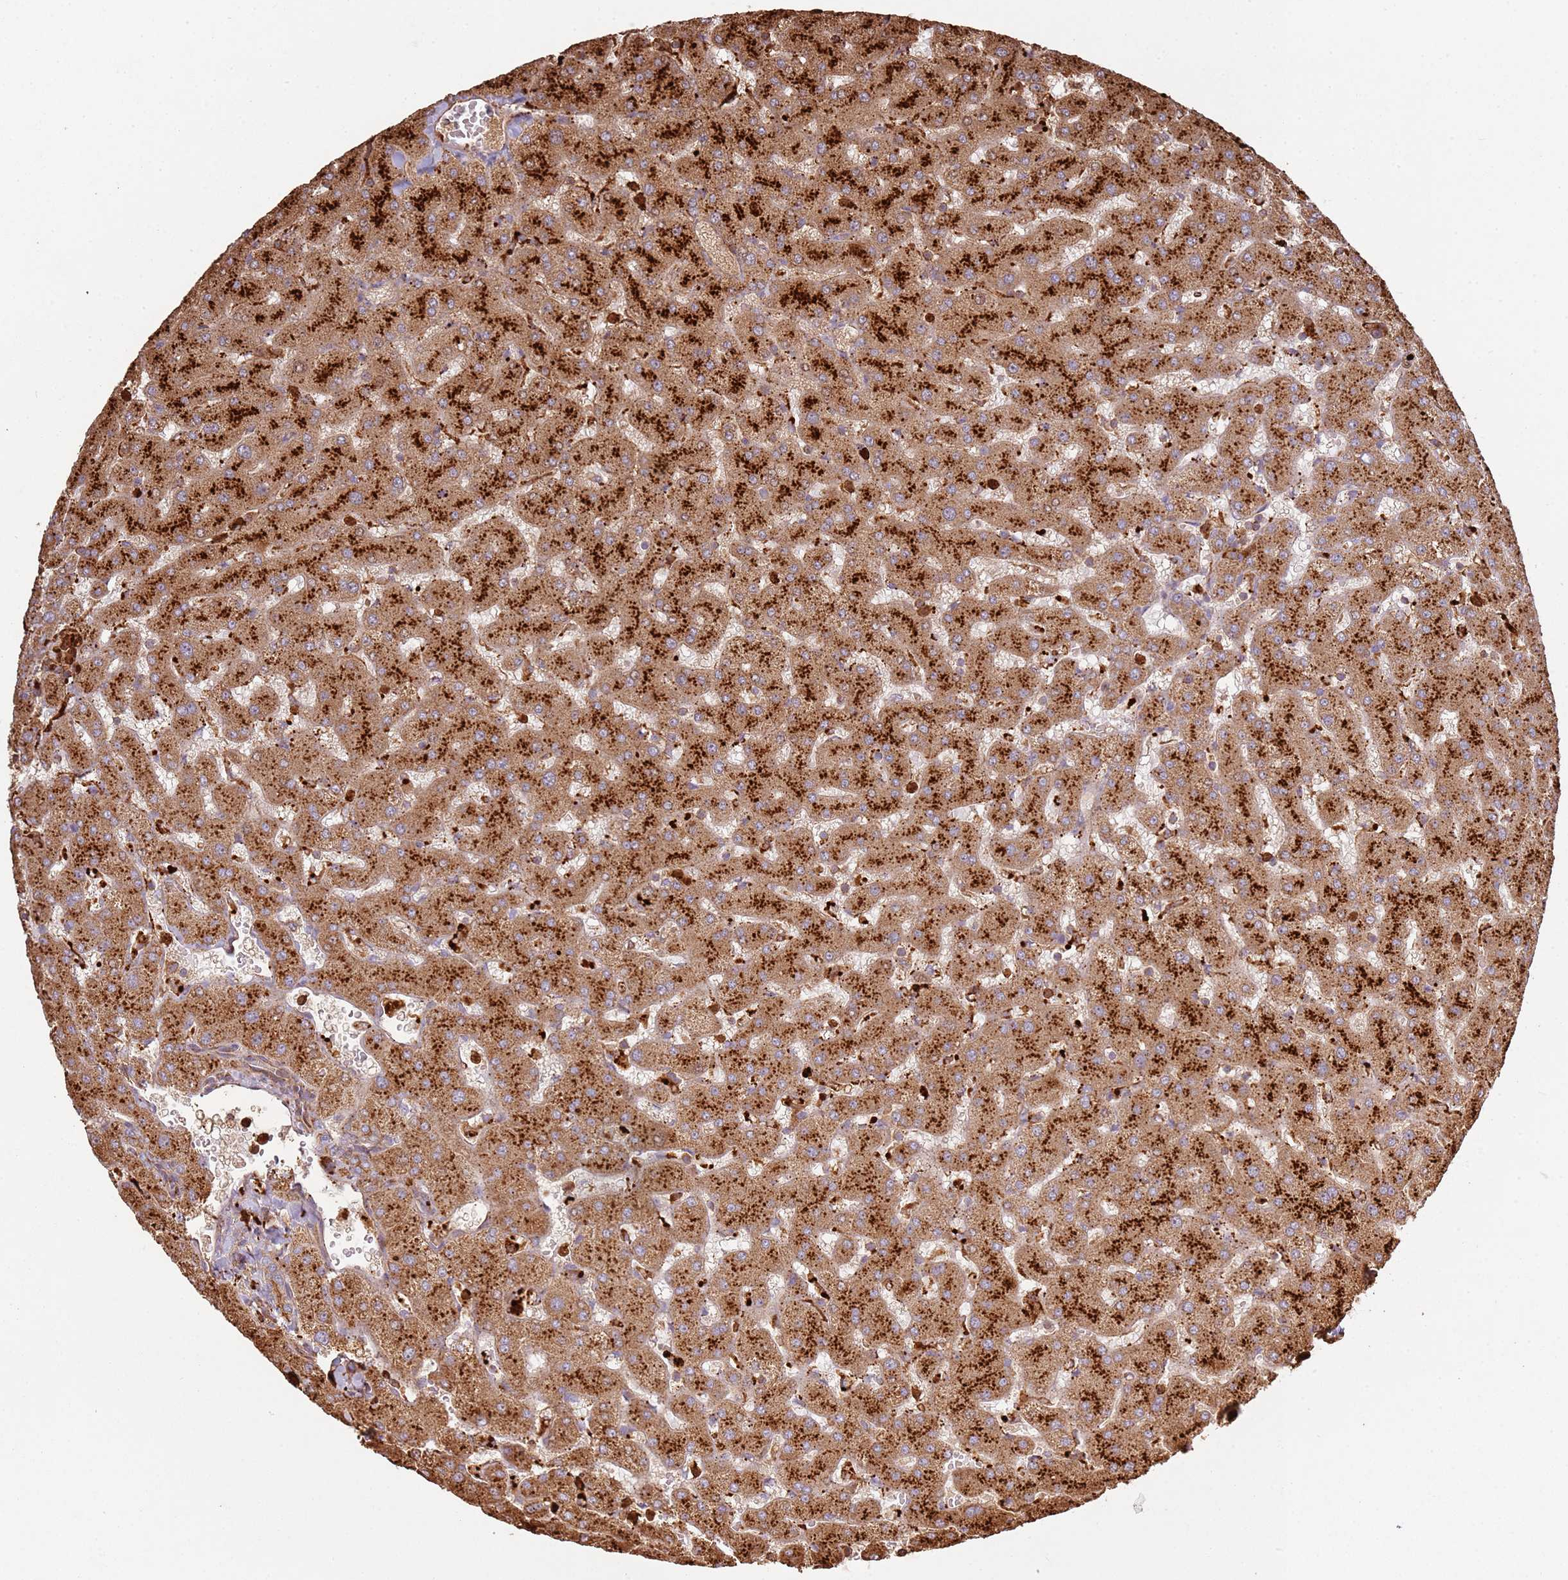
{"staining": {"intensity": "moderate", "quantity": "25%-75%", "location": "cytoplasmic/membranous"}, "tissue": "liver", "cell_type": "Cholangiocytes", "image_type": "normal", "snomed": [{"axis": "morphology", "description": "Normal tissue, NOS"}, {"axis": "topography", "description": "Liver"}], "caption": "Immunohistochemical staining of benign liver shows 25%-75% levels of moderate cytoplasmic/membranous protein staining in approximately 25%-75% of cholangiocytes. The staining was performed using DAB, with brown indicating positive protein expression. Nuclei are stained blue with hematoxylin.", "gene": "NDUFAF4", "patient": {"sex": "female", "age": 63}}